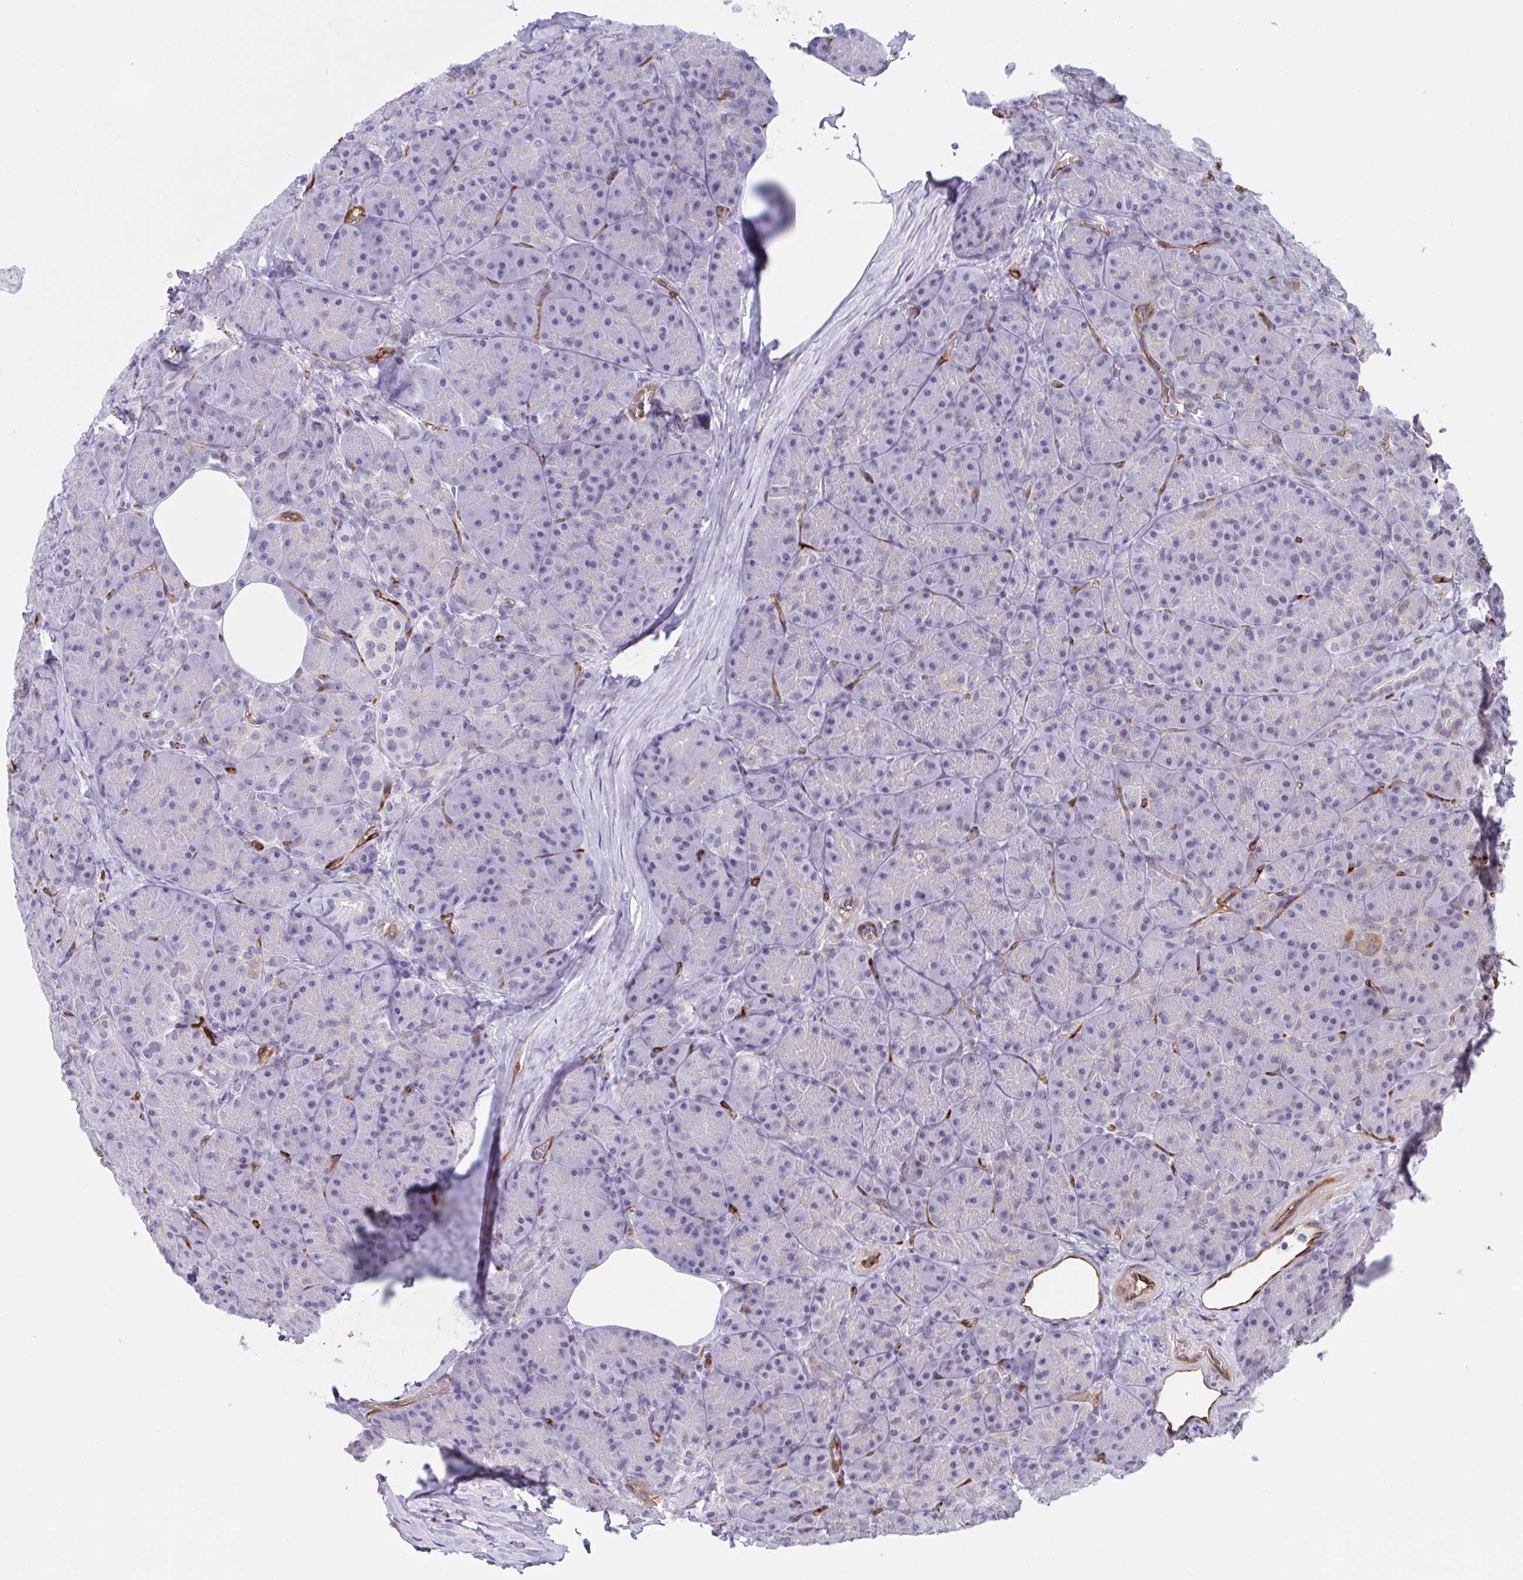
{"staining": {"intensity": "negative", "quantity": "none", "location": "none"}, "tissue": "pancreas", "cell_type": "Exocrine glandular cells", "image_type": "normal", "snomed": [{"axis": "morphology", "description": "Normal tissue, NOS"}, {"axis": "topography", "description": "Pancreas"}], "caption": "Exocrine glandular cells are negative for brown protein staining in unremarkable pancreas. Brightfield microscopy of immunohistochemistry (IHC) stained with DAB (3,3'-diaminobenzidine) (brown) and hematoxylin (blue), captured at high magnification.", "gene": "EML1", "patient": {"sex": "male", "age": 57}}